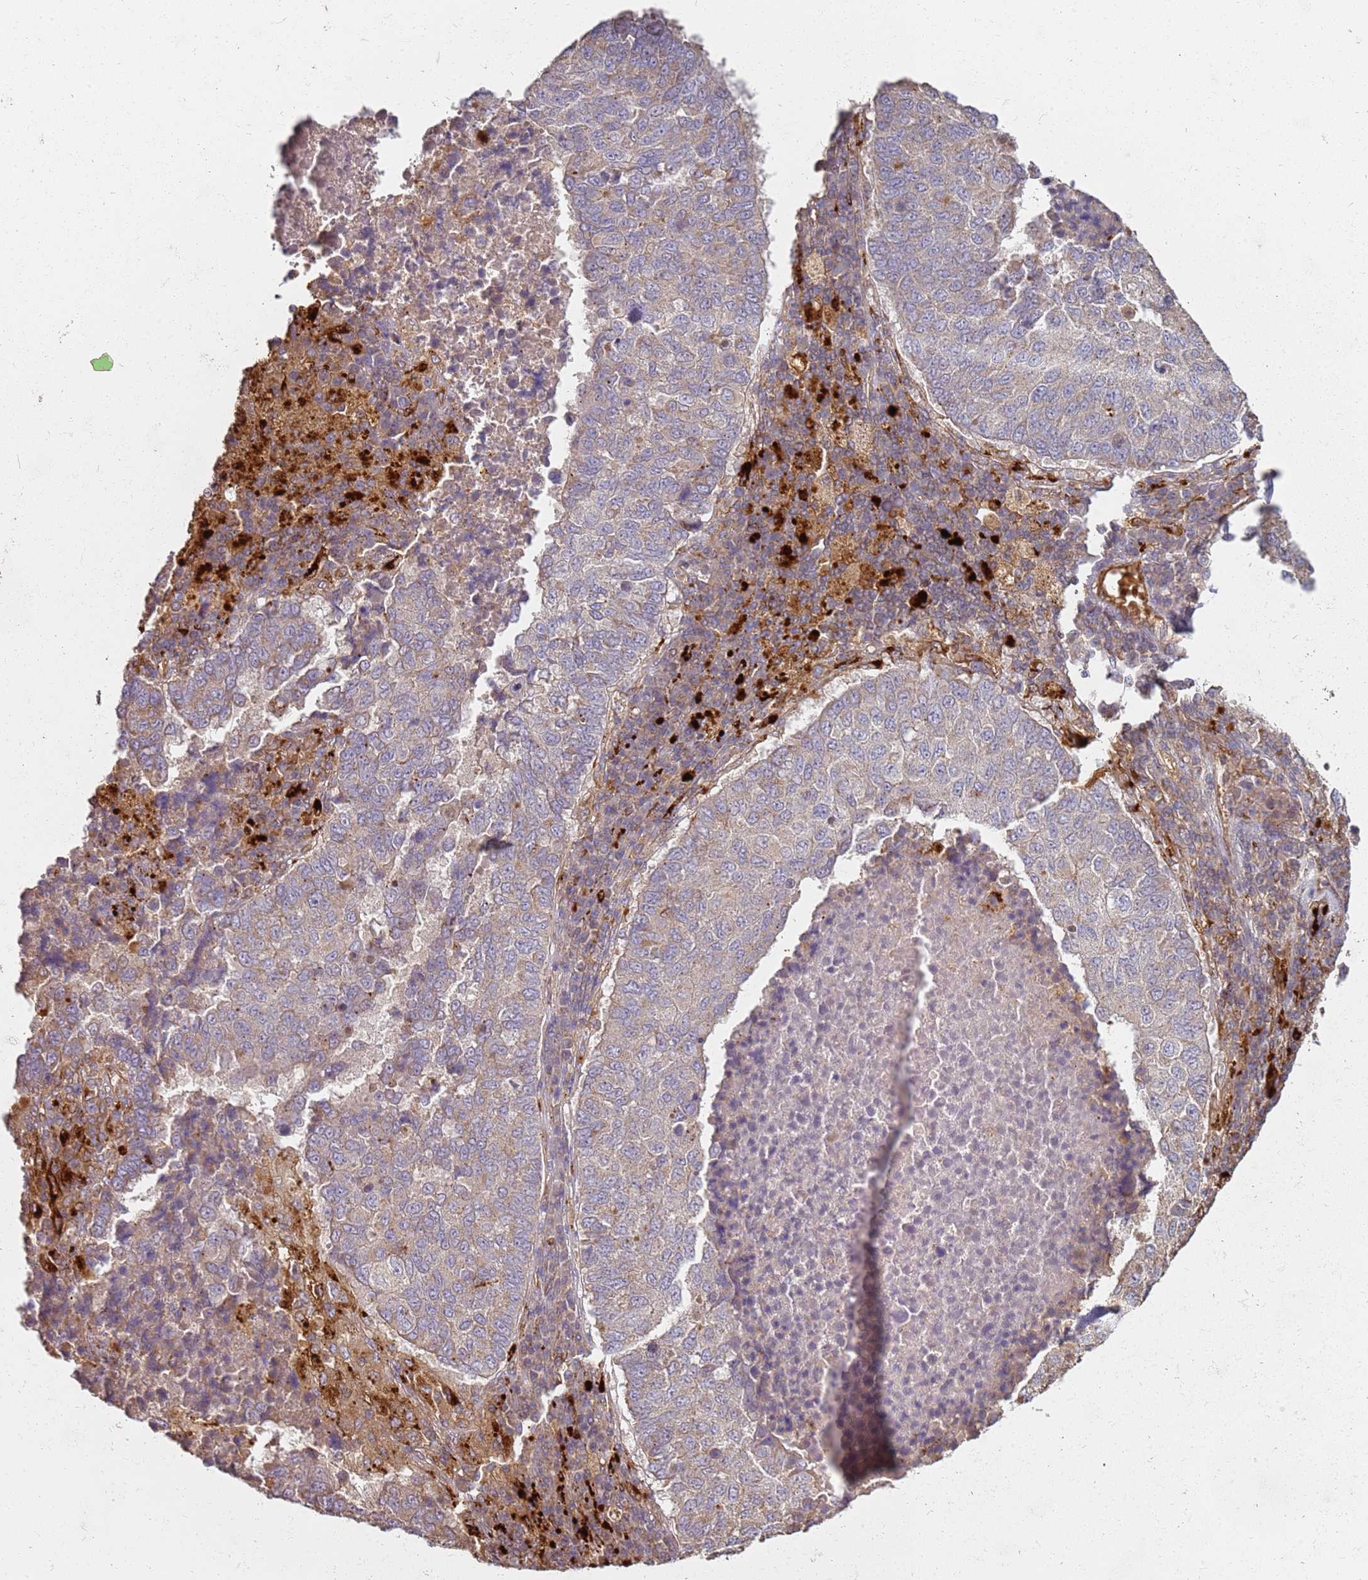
{"staining": {"intensity": "weak", "quantity": "<25%", "location": "cytoplasmic/membranous"}, "tissue": "lung cancer", "cell_type": "Tumor cells", "image_type": "cancer", "snomed": [{"axis": "morphology", "description": "Squamous cell carcinoma, NOS"}, {"axis": "topography", "description": "Lung"}], "caption": "The micrograph reveals no staining of tumor cells in lung squamous cell carcinoma.", "gene": "SCGB2B2", "patient": {"sex": "male", "age": 73}}